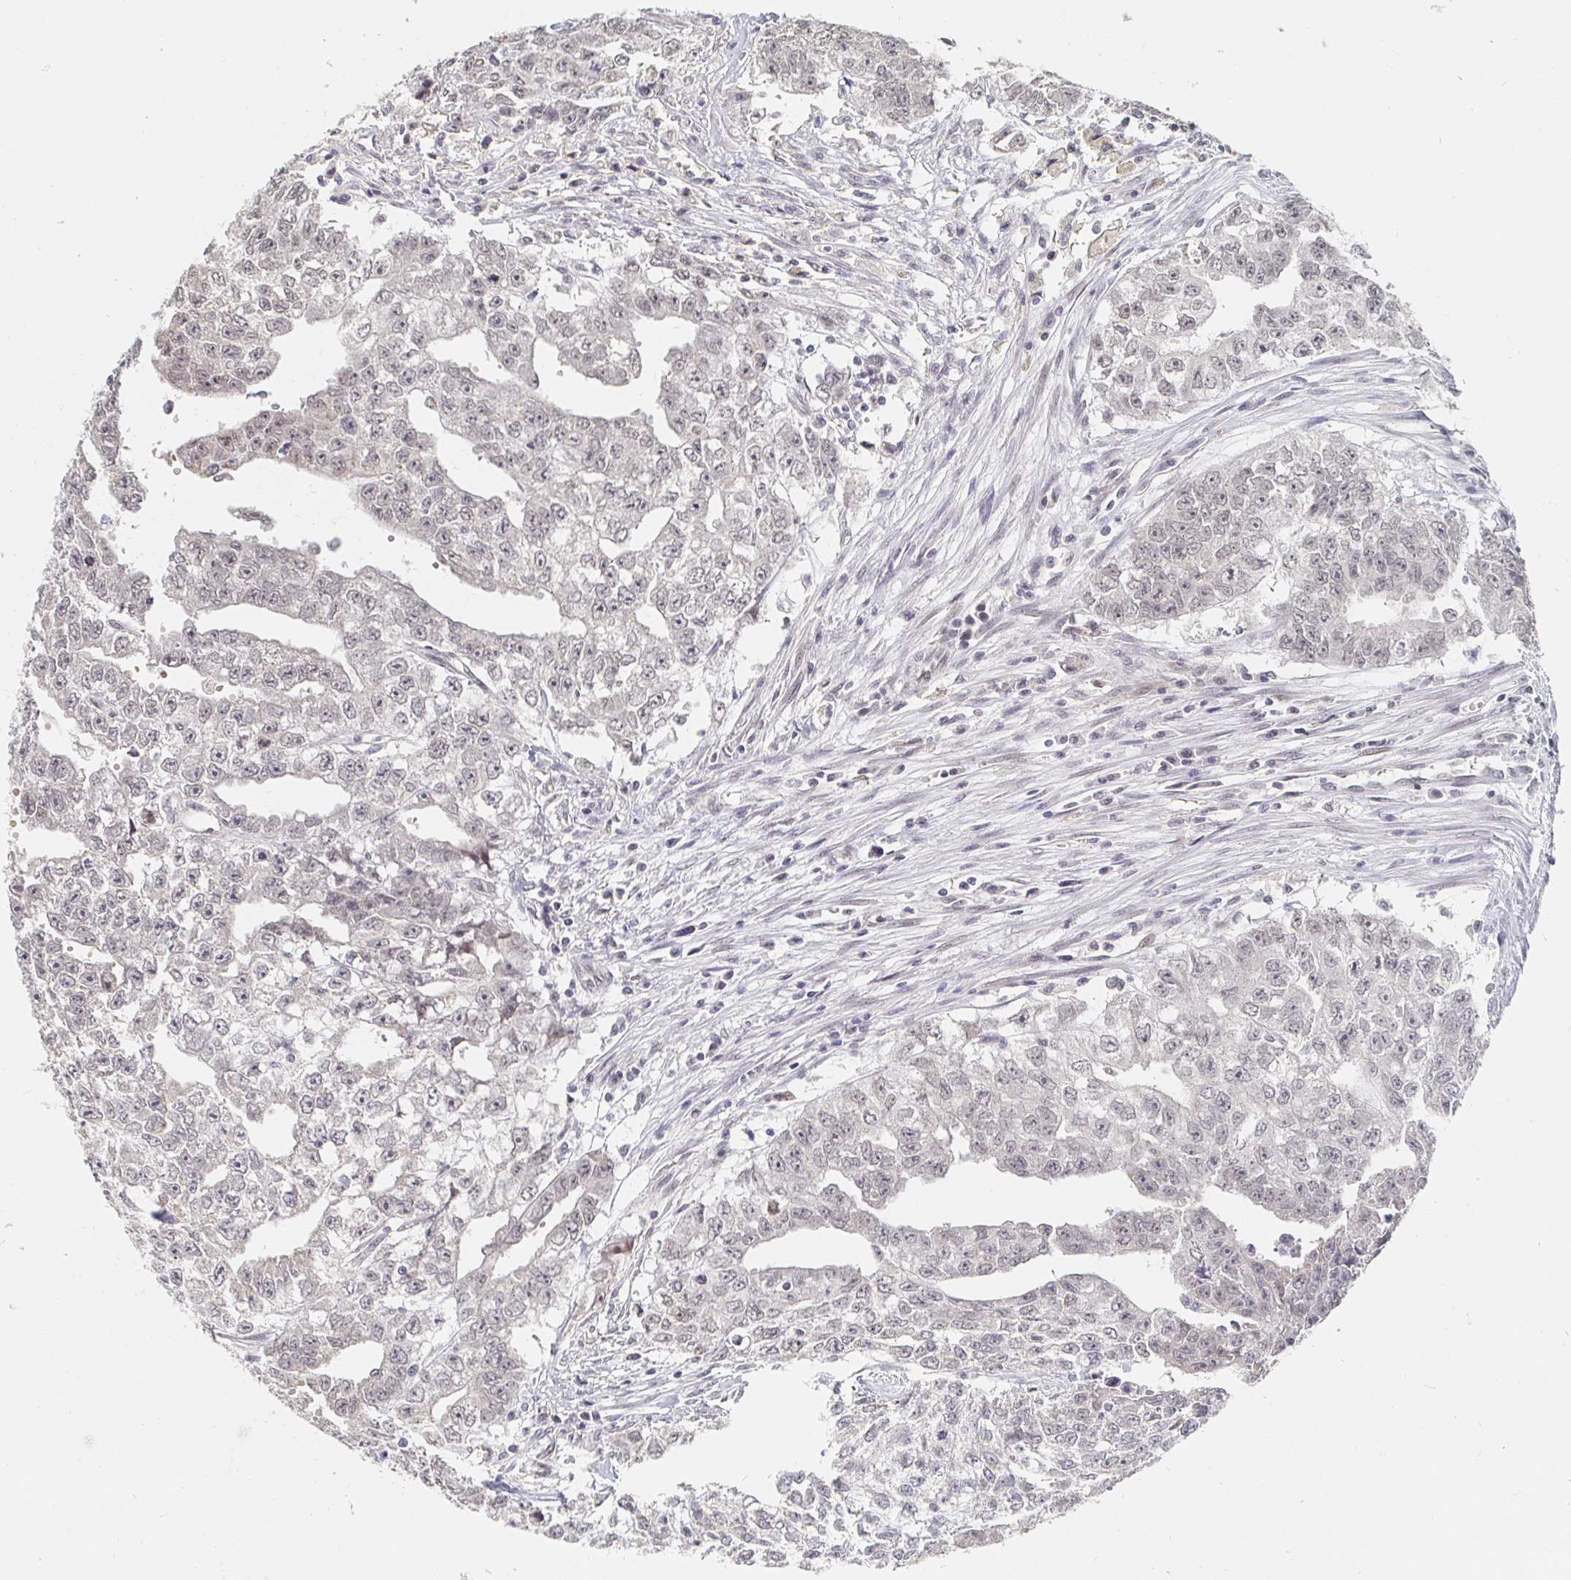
{"staining": {"intensity": "weak", "quantity": "<25%", "location": "nuclear"}, "tissue": "testis cancer", "cell_type": "Tumor cells", "image_type": "cancer", "snomed": [{"axis": "morphology", "description": "Carcinoma, Embryonal, NOS"}, {"axis": "morphology", "description": "Teratoma, malignant, NOS"}, {"axis": "topography", "description": "Testis"}], "caption": "This image is of malignant teratoma (testis) stained with immunohistochemistry to label a protein in brown with the nuclei are counter-stained blue. There is no positivity in tumor cells. (Stains: DAB immunohistochemistry (IHC) with hematoxylin counter stain, Microscopy: brightfield microscopy at high magnification).", "gene": "CHD2", "patient": {"sex": "male", "age": 24}}